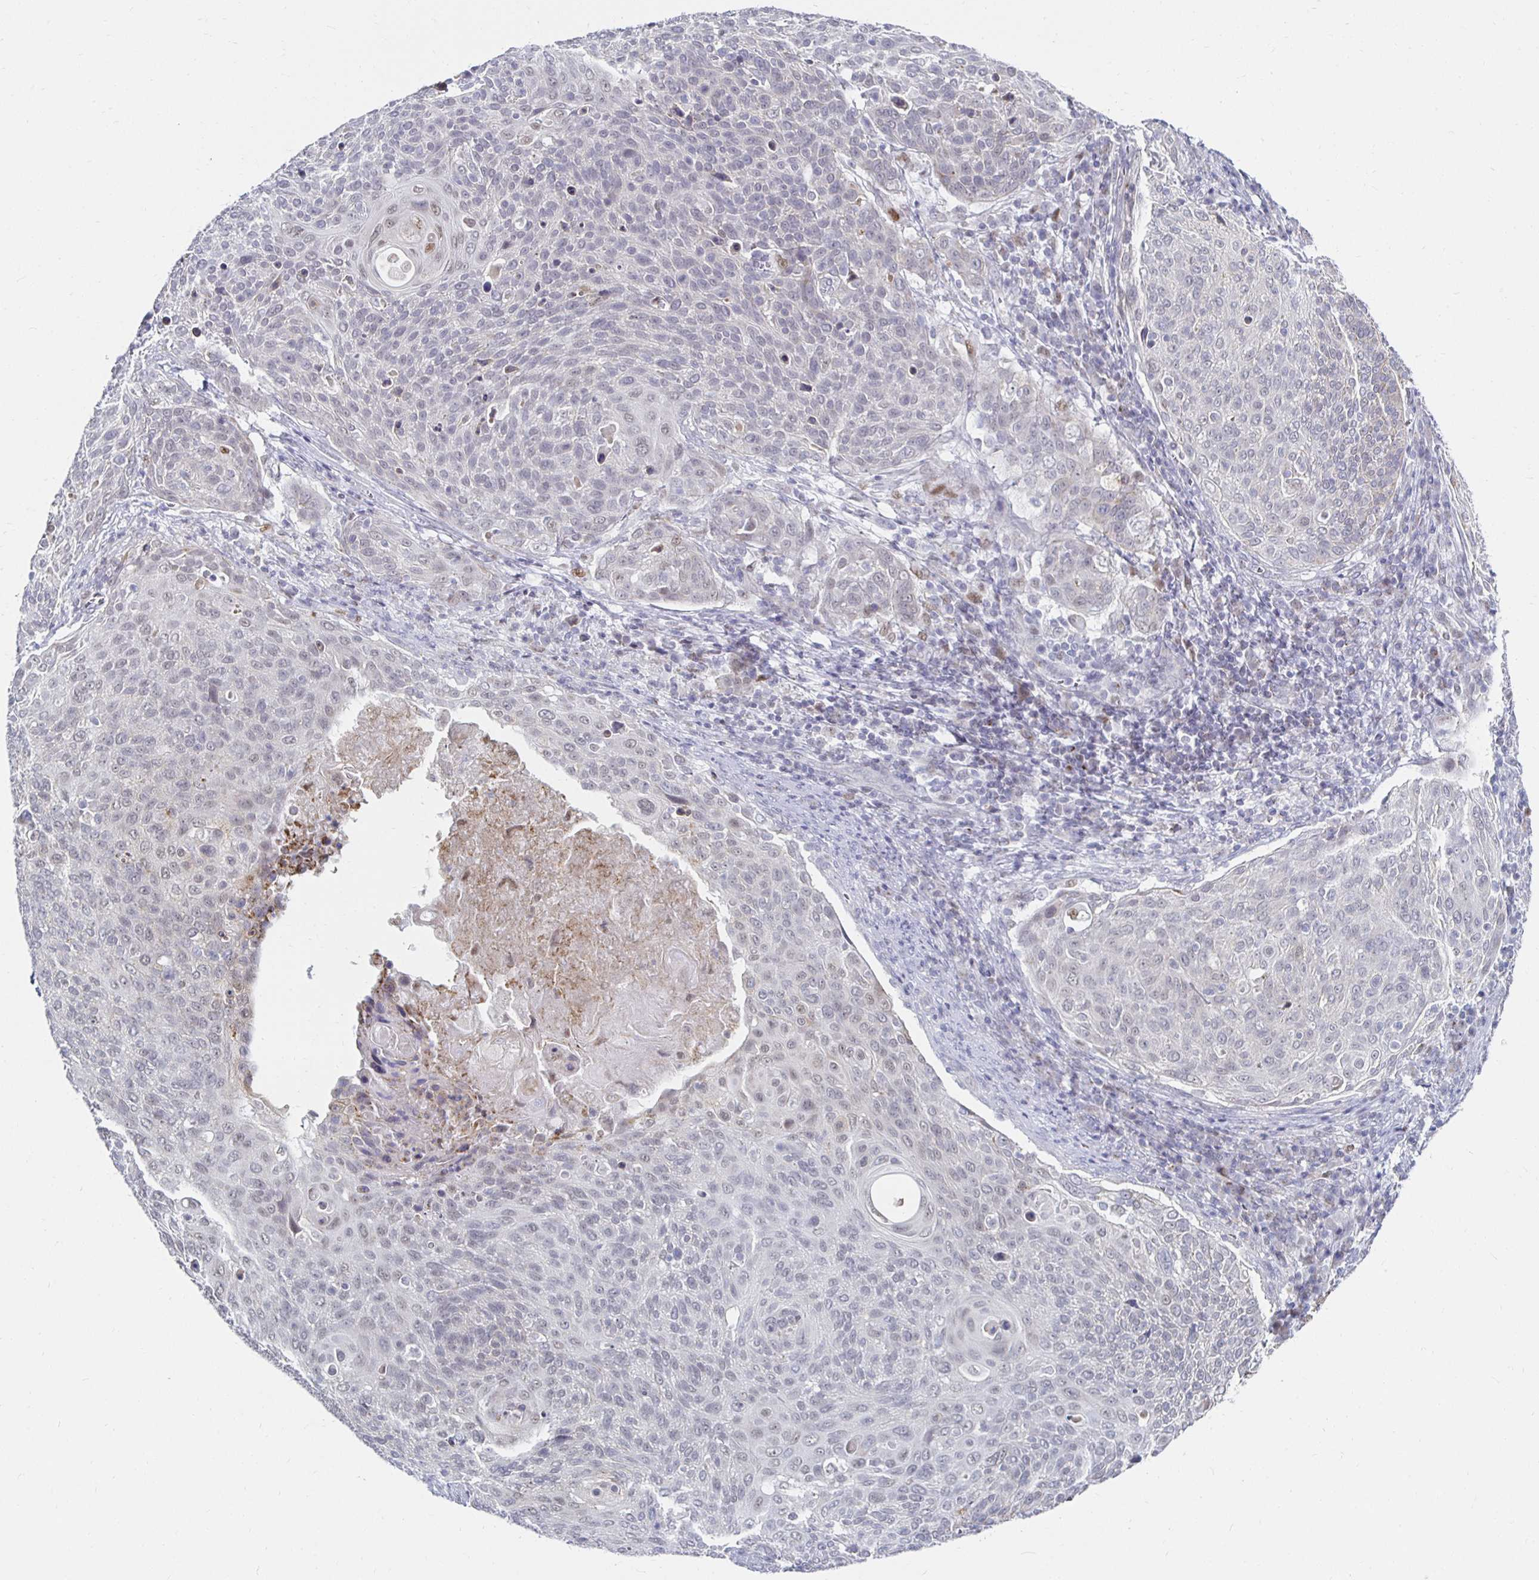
{"staining": {"intensity": "negative", "quantity": "none", "location": "none"}, "tissue": "cervical cancer", "cell_type": "Tumor cells", "image_type": "cancer", "snomed": [{"axis": "morphology", "description": "Squamous cell carcinoma, NOS"}, {"axis": "topography", "description": "Cervix"}], "caption": "A histopathology image of cervical squamous cell carcinoma stained for a protein exhibits no brown staining in tumor cells.", "gene": "NOCT", "patient": {"sex": "female", "age": 31}}